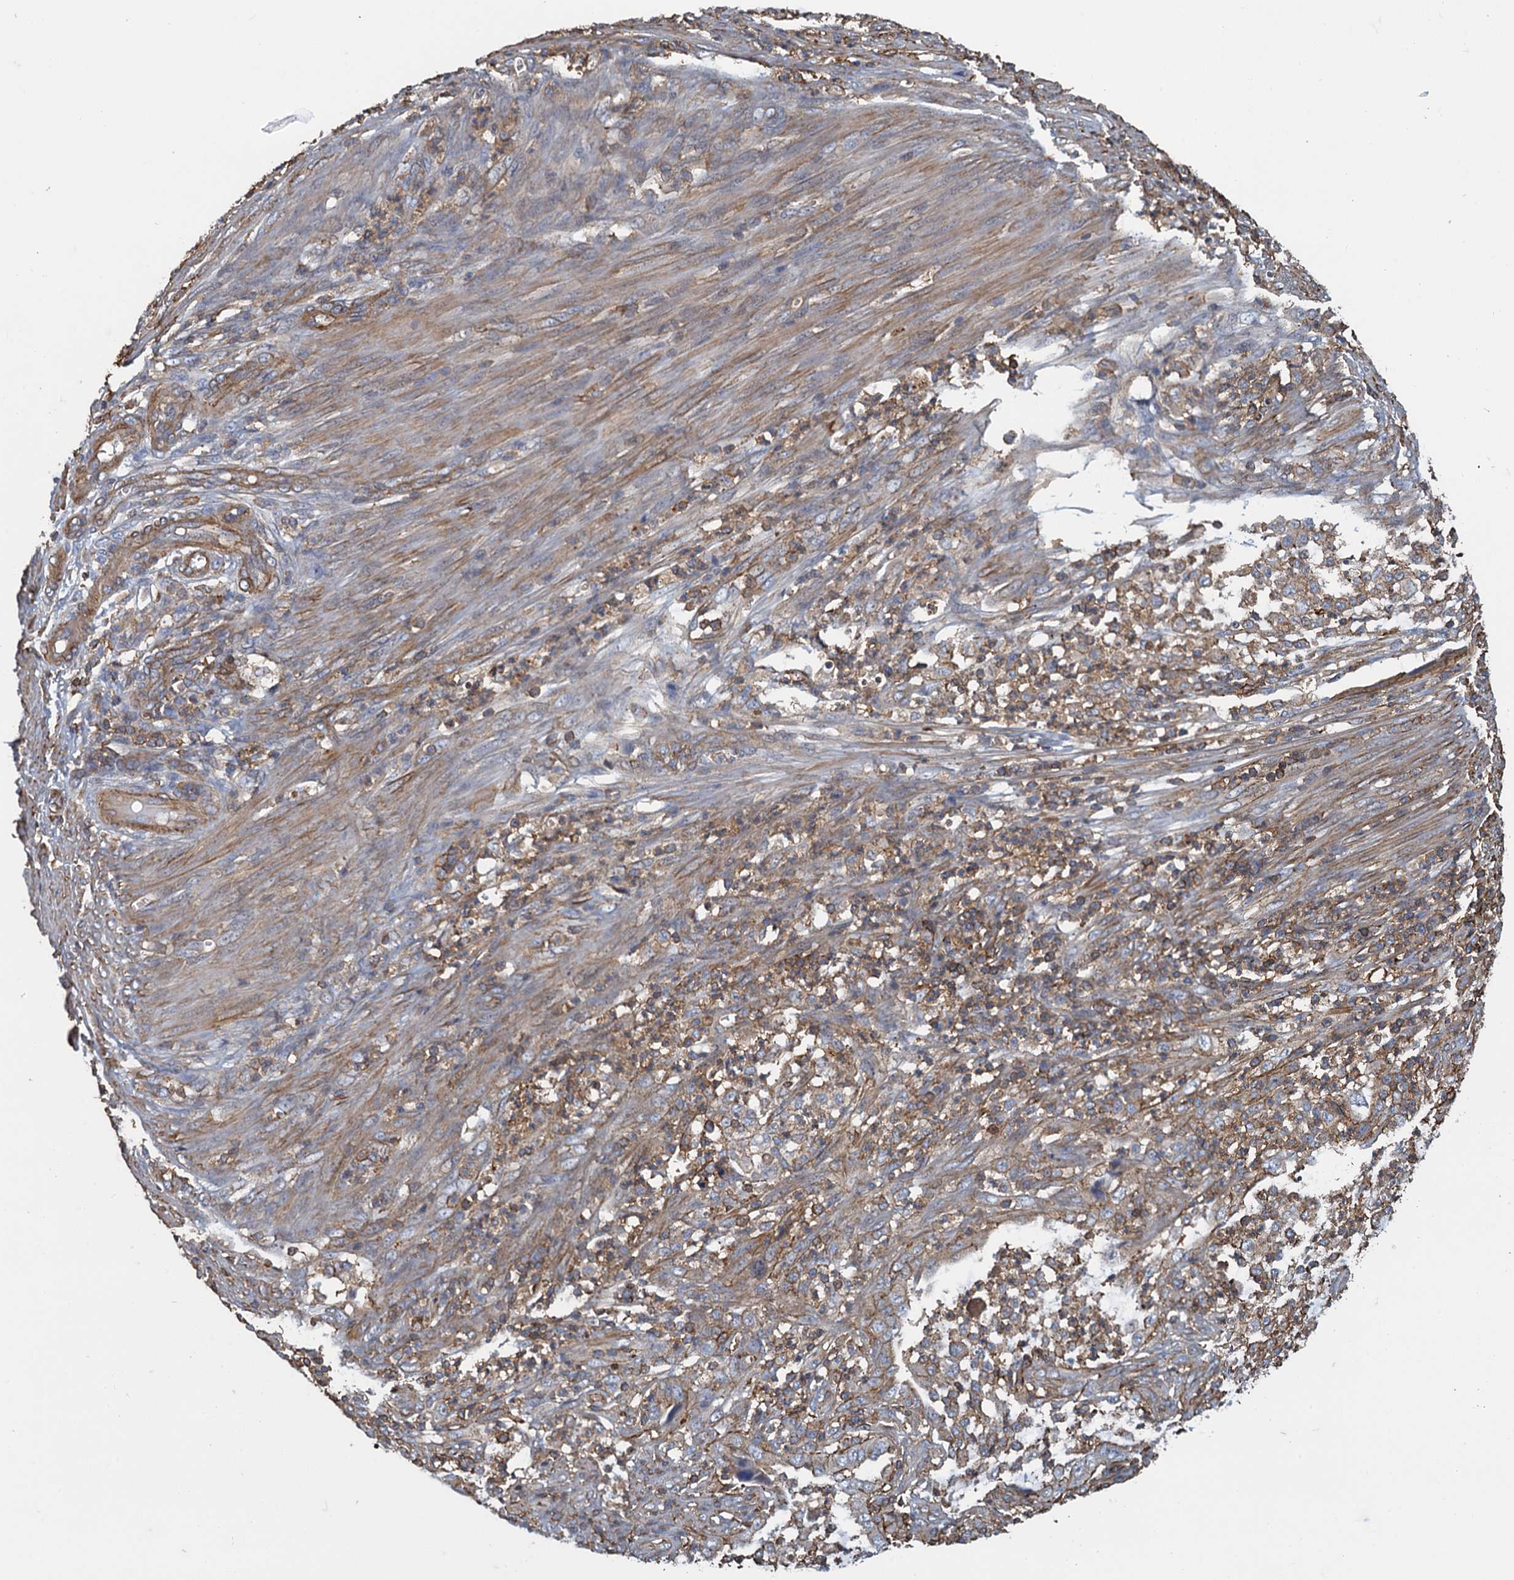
{"staining": {"intensity": "moderate", "quantity": "25%-75%", "location": "cytoplasmic/membranous"}, "tissue": "endometrial cancer", "cell_type": "Tumor cells", "image_type": "cancer", "snomed": [{"axis": "morphology", "description": "Adenocarcinoma, NOS"}, {"axis": "topography", "description": "Endometrium"}], "caption": "Immunohistochemistry (IHC) of human endometrial cancer demonstrates medium levels of moderate cytoplasmic/membranous expression in approximately 25%-75% of tumor cells.", "gene": "PROSER2", "patient": {"sex": "female", "age": 51}}